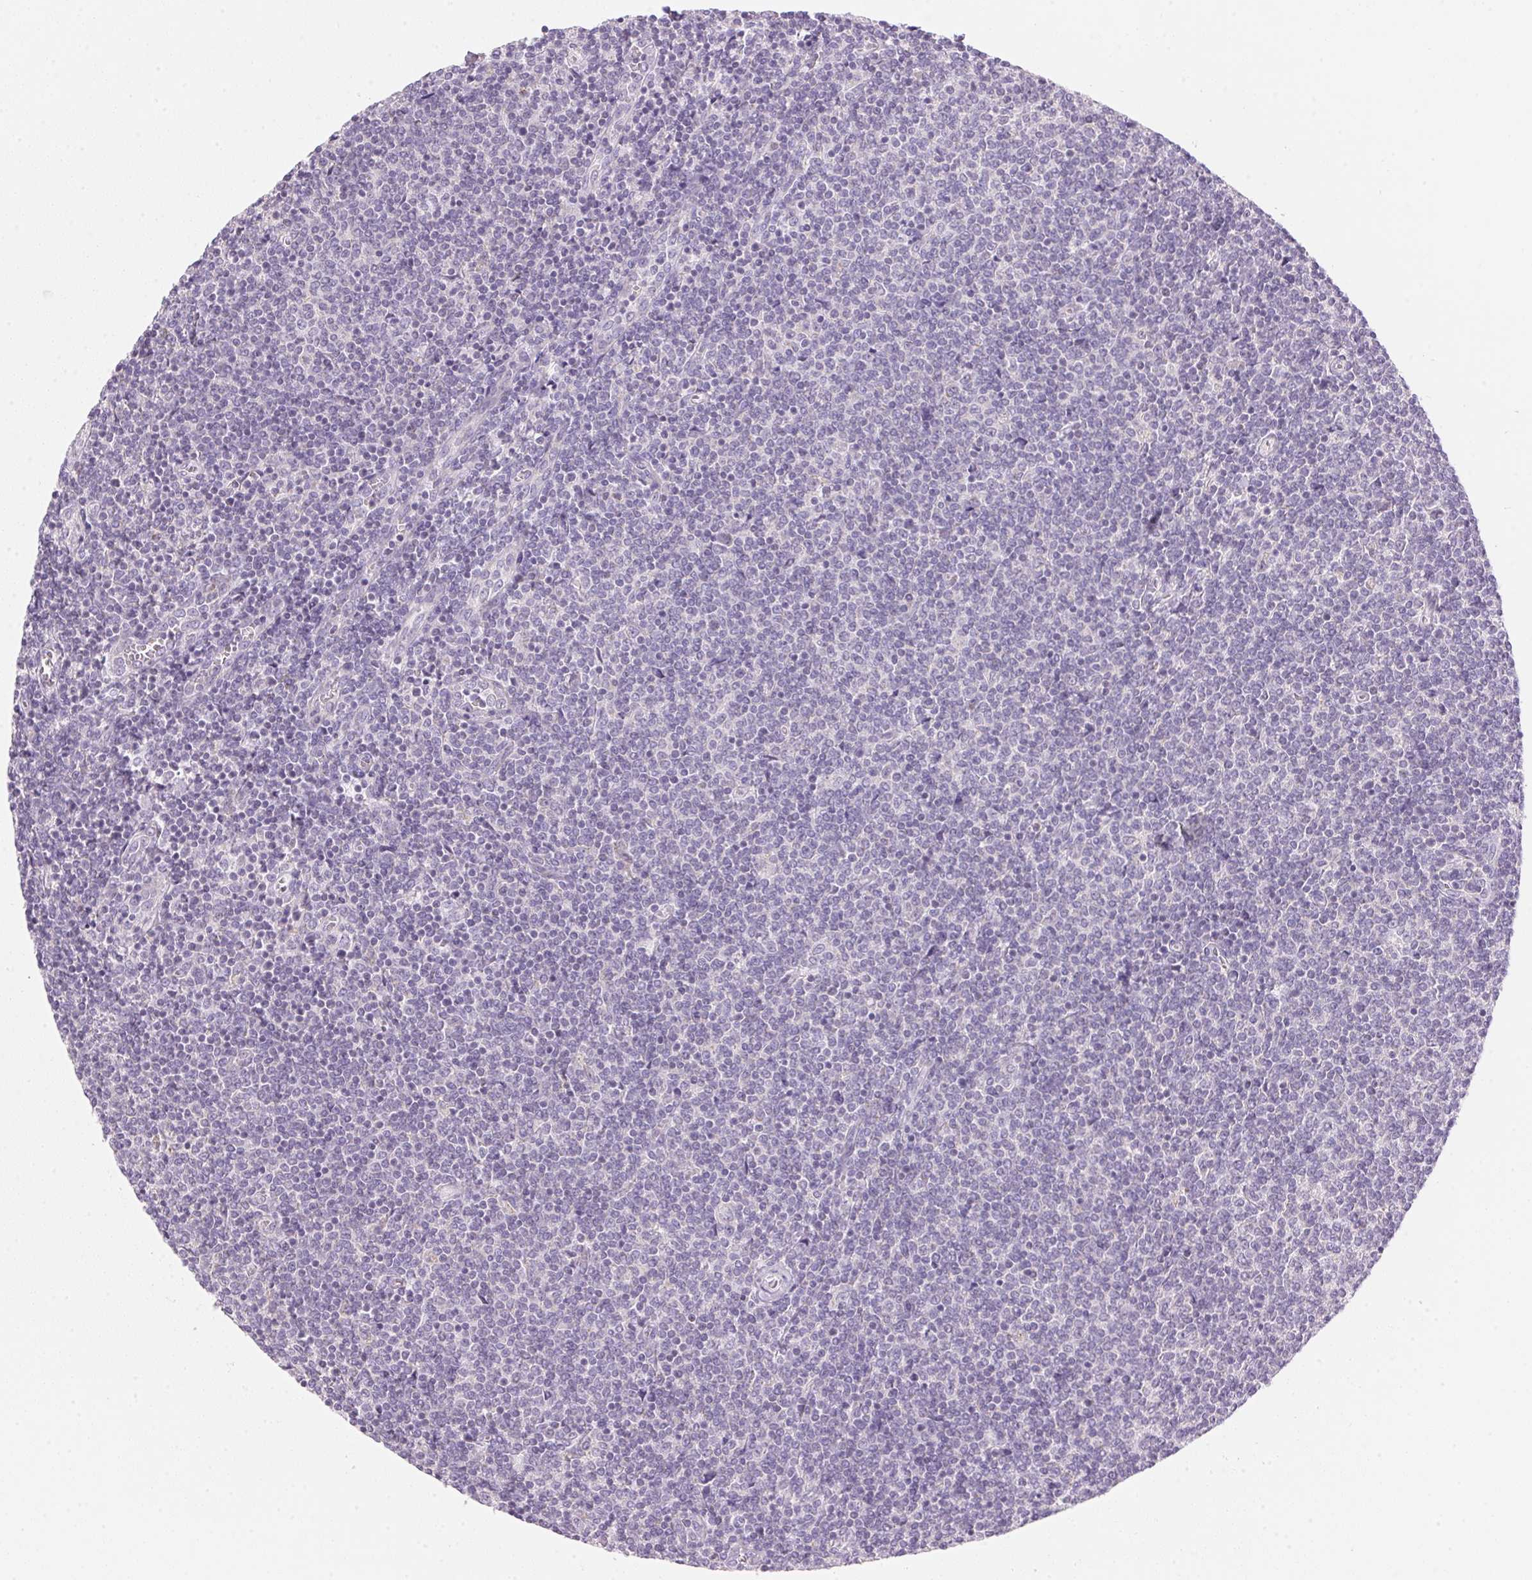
{"staining": {"intensity": "negative", "quantity": "none", "location": "none"}, "tissue": "lymphoma", "cell_type": "Tumor cells", "image_type": "cancer", "snomed": [{"axis": "morphology", "description": "Malignant lymphoma, non-Hodgkin's type, Low grade"}, {"axis": "topography", "description": "Lymph node"}], "caption": "High power microscopy micrograph of an IHC histopathology image of lymphoma, revealing no significant positivity in tumor cells.", "gene": "CYP11B1", "patient": {"sex": "male", "age": 52}}